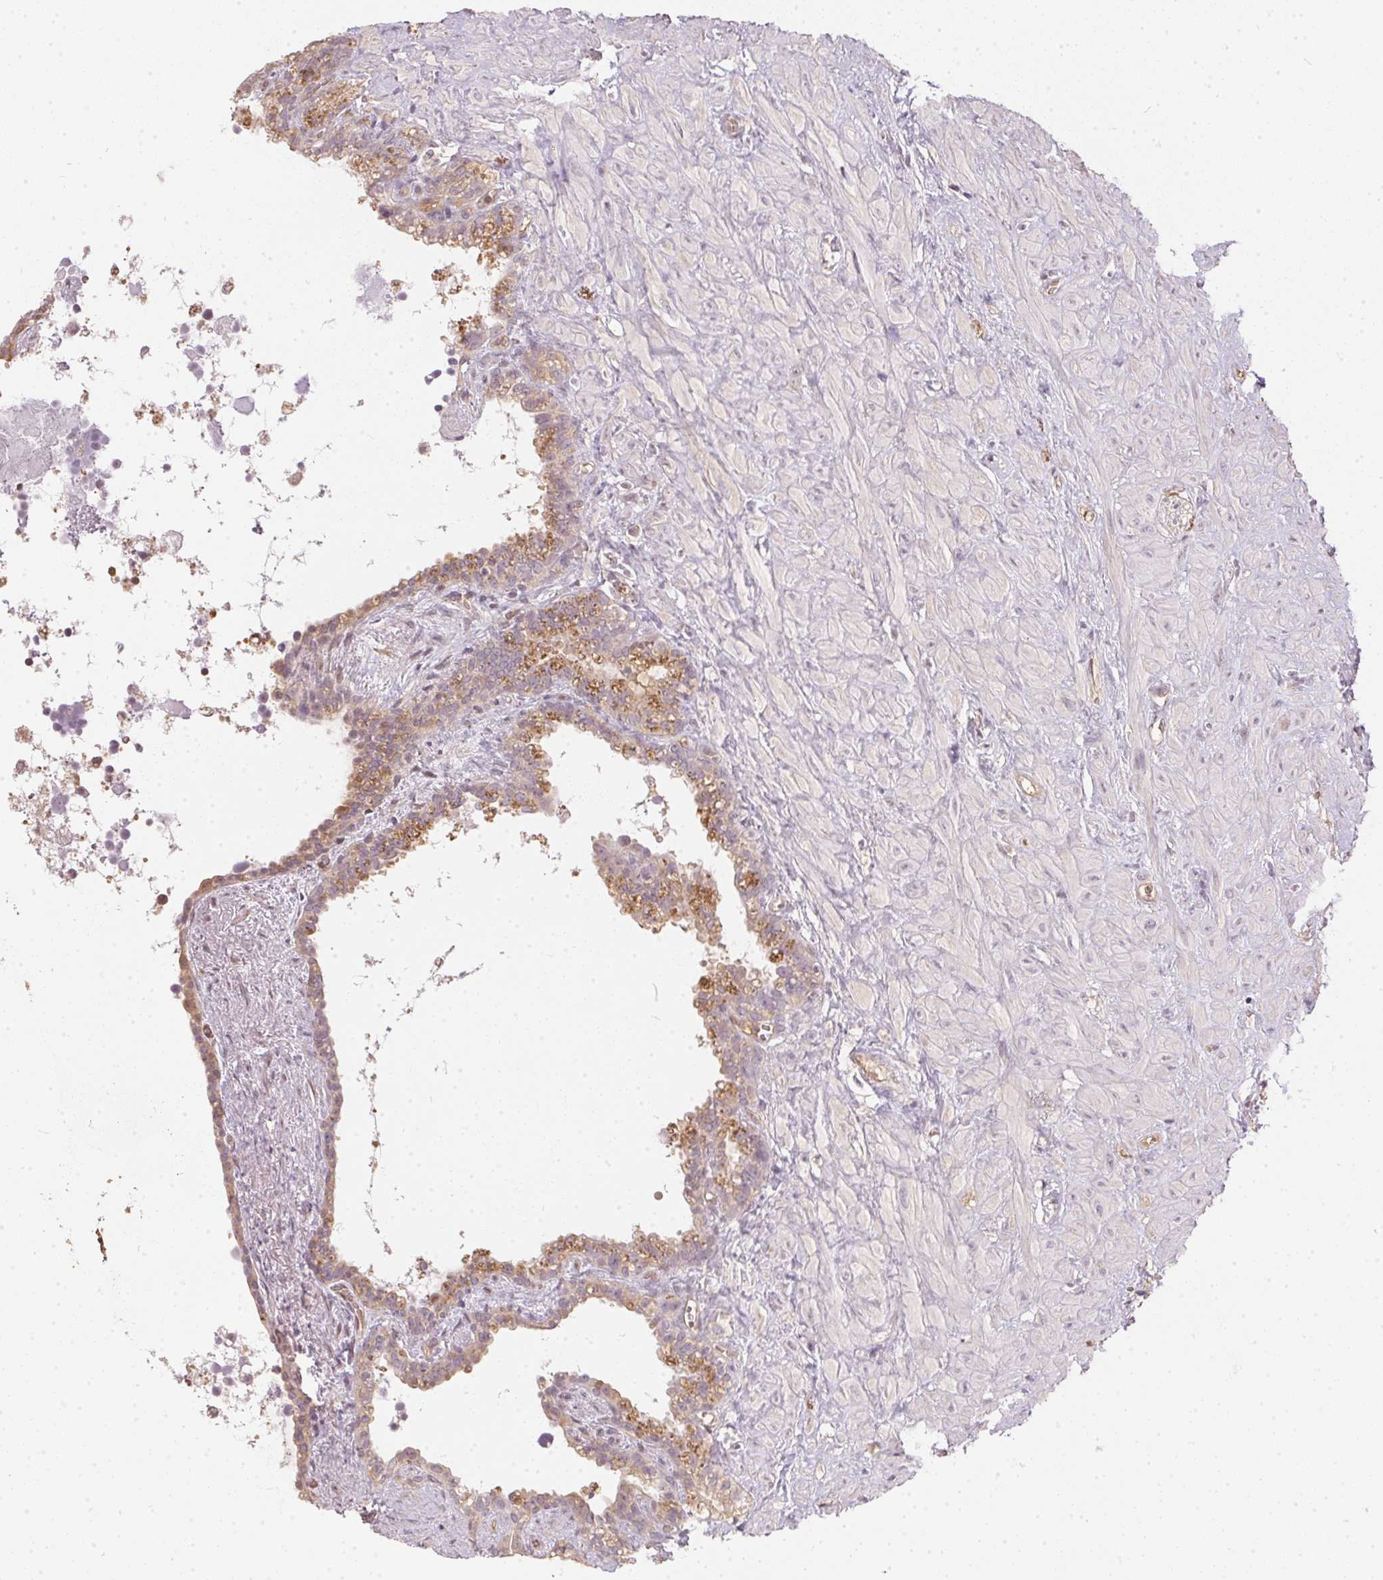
{"staining": {"intensity": "moderate", "quantity": "25%-75%", "location": "cytoplasmic/membranous"}, "tissue": "seminal vesicle", "cell_type": "Glandular cells", "image_type": "normal", "snomed": [{"axis": "morphology", "description": "Normal tissue, NOS"}, {"axis": "topography", "description": "Seminal veicle"}], "caption": "DAB immunohistochemical staining of normal seminal vesicle displays moderate cytoplasmic/membranous protein positivity in approximately 25%-75% of glandular cells.", "gene": "BLMH", "patient": {"sex": "male", "age": 76}}